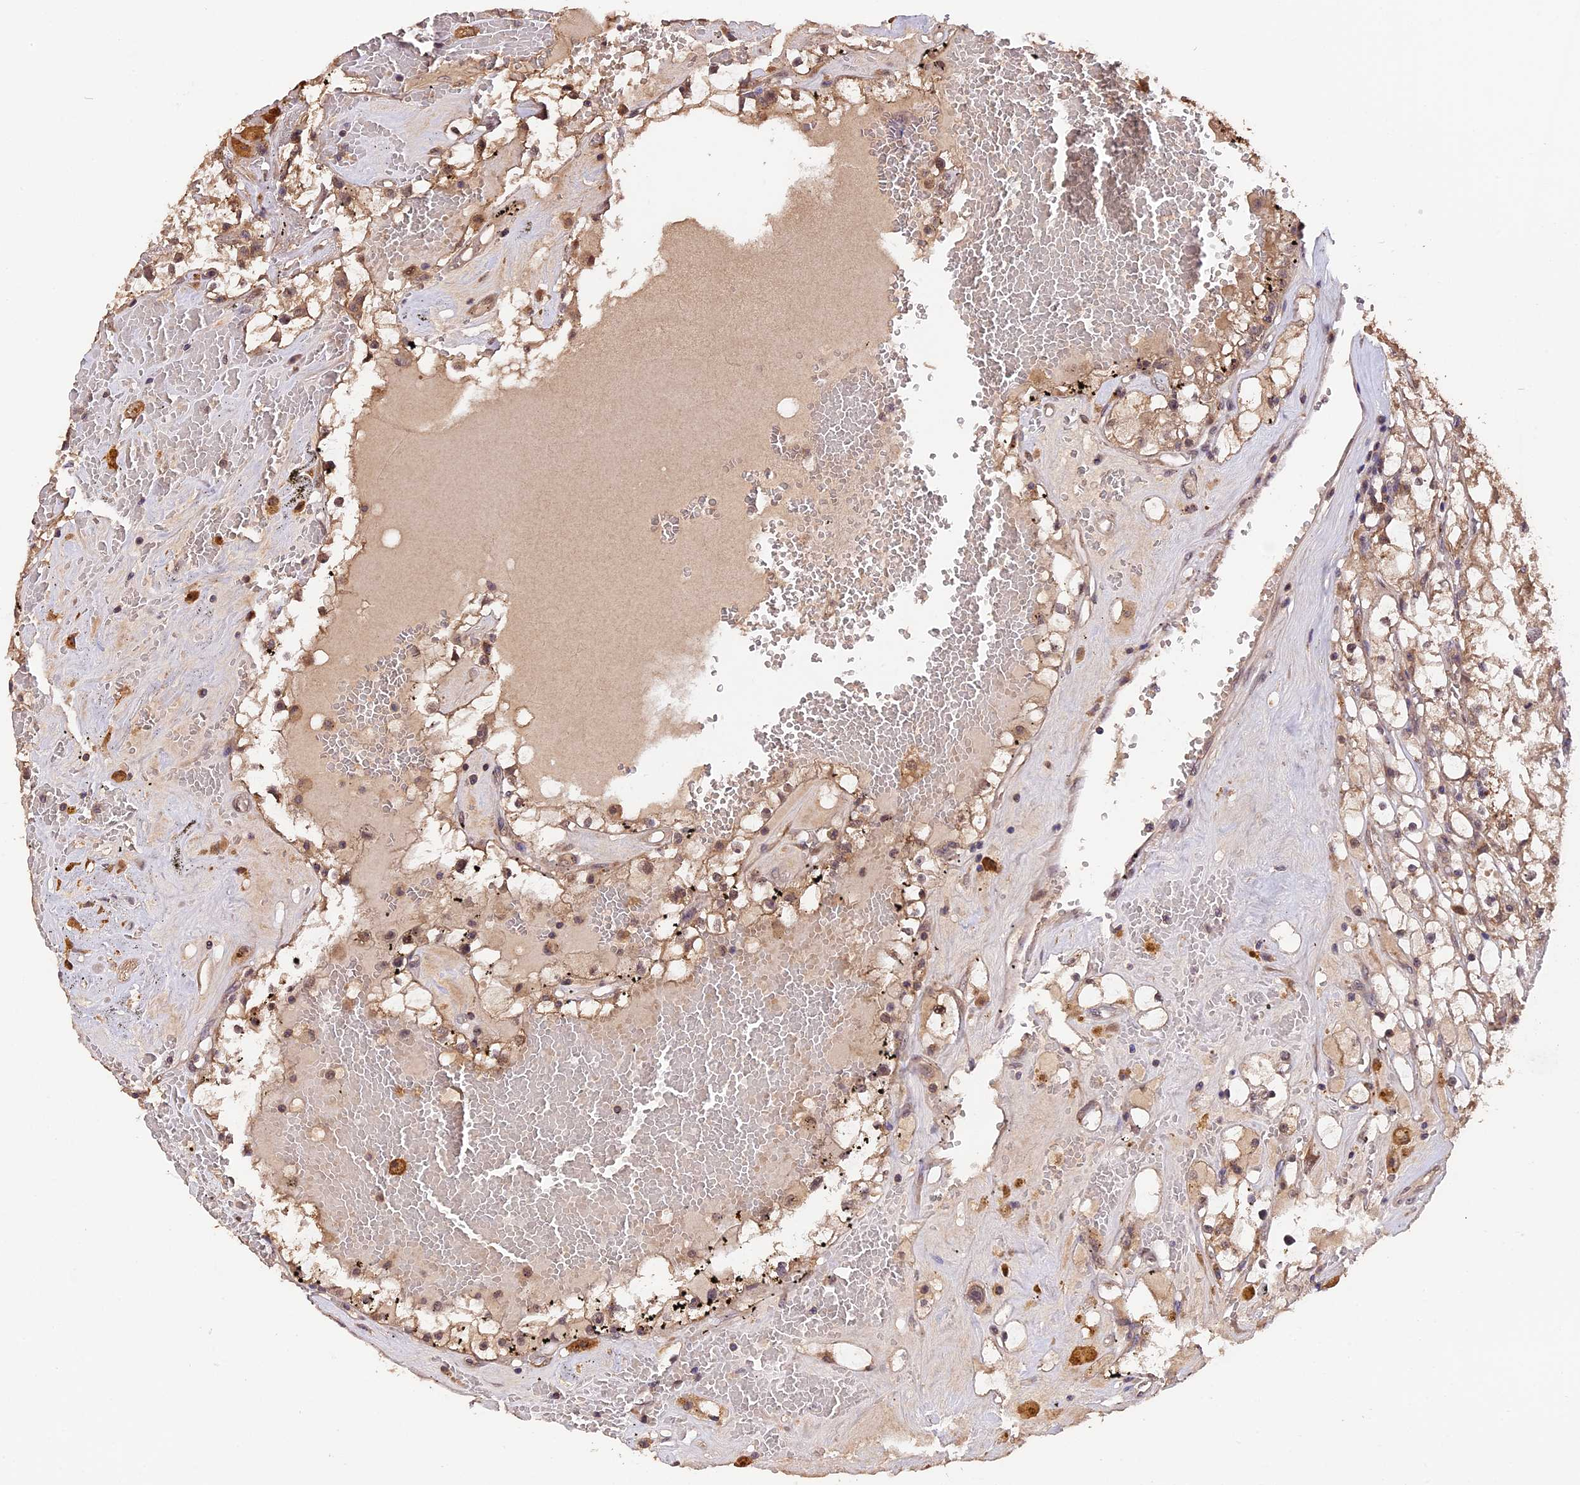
{"staining": {"intensity": "weak", "quantity": "25%-75%", "location": "cytoplasmic/membranous"}, "tissue": "renal cancer", "cell_type": "Tumor cells", "image_type": "cancer", "snomed": [{"axis": "morphology", "description": "Adenocarcinoma, NOS"}, {"axis": "topography", "description": "Kidney"}], "caption": "Immunohistochemical staining of renal cancer (adenocarcinoma) demonstrates weak cytoplasmic/membranous protein expression in approximately 25%-75% of tumor cells.", "gene": "TRMT1", "patient": {"sex": "male", "age": 56}}